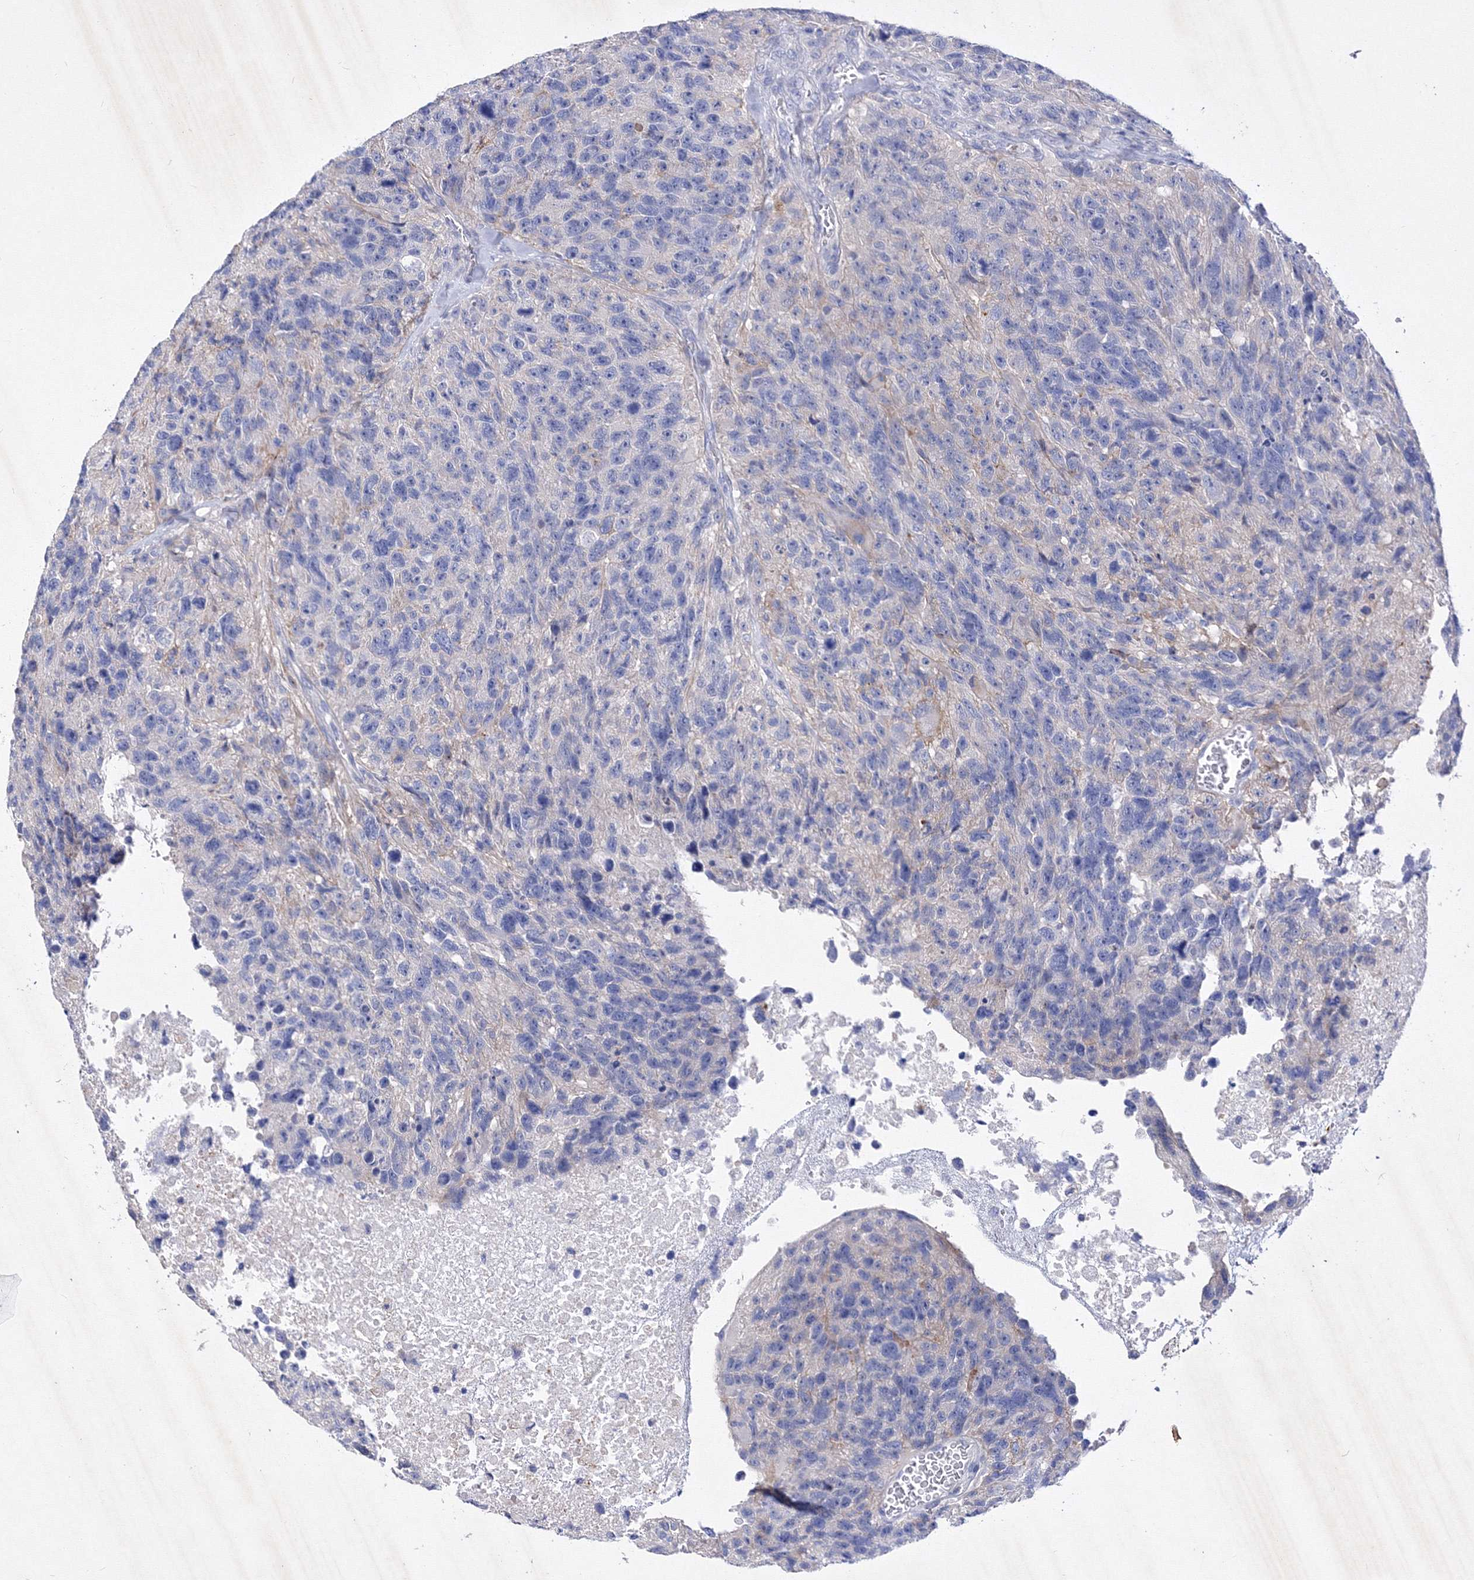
{"staining": {"intensity": "negative", "quantity": "none", "location": "none"}, "tissue": "glioma", "cell_type": "Tumor cells", "image_type": "cancer", "snomed": [{"axis": "morphology", "description": "Glioma, malignant, High grade"}, {"axis": "topography", "description": "Brain"}], "caption": "The photomicrograph shows no significant positivity in tumor cells of high-grade glioma (malignant). (DAB immunohistochemistry (IHC), high magnification).", "gene": "GPN1", "patient": {"sex": "male", "age": 69}}